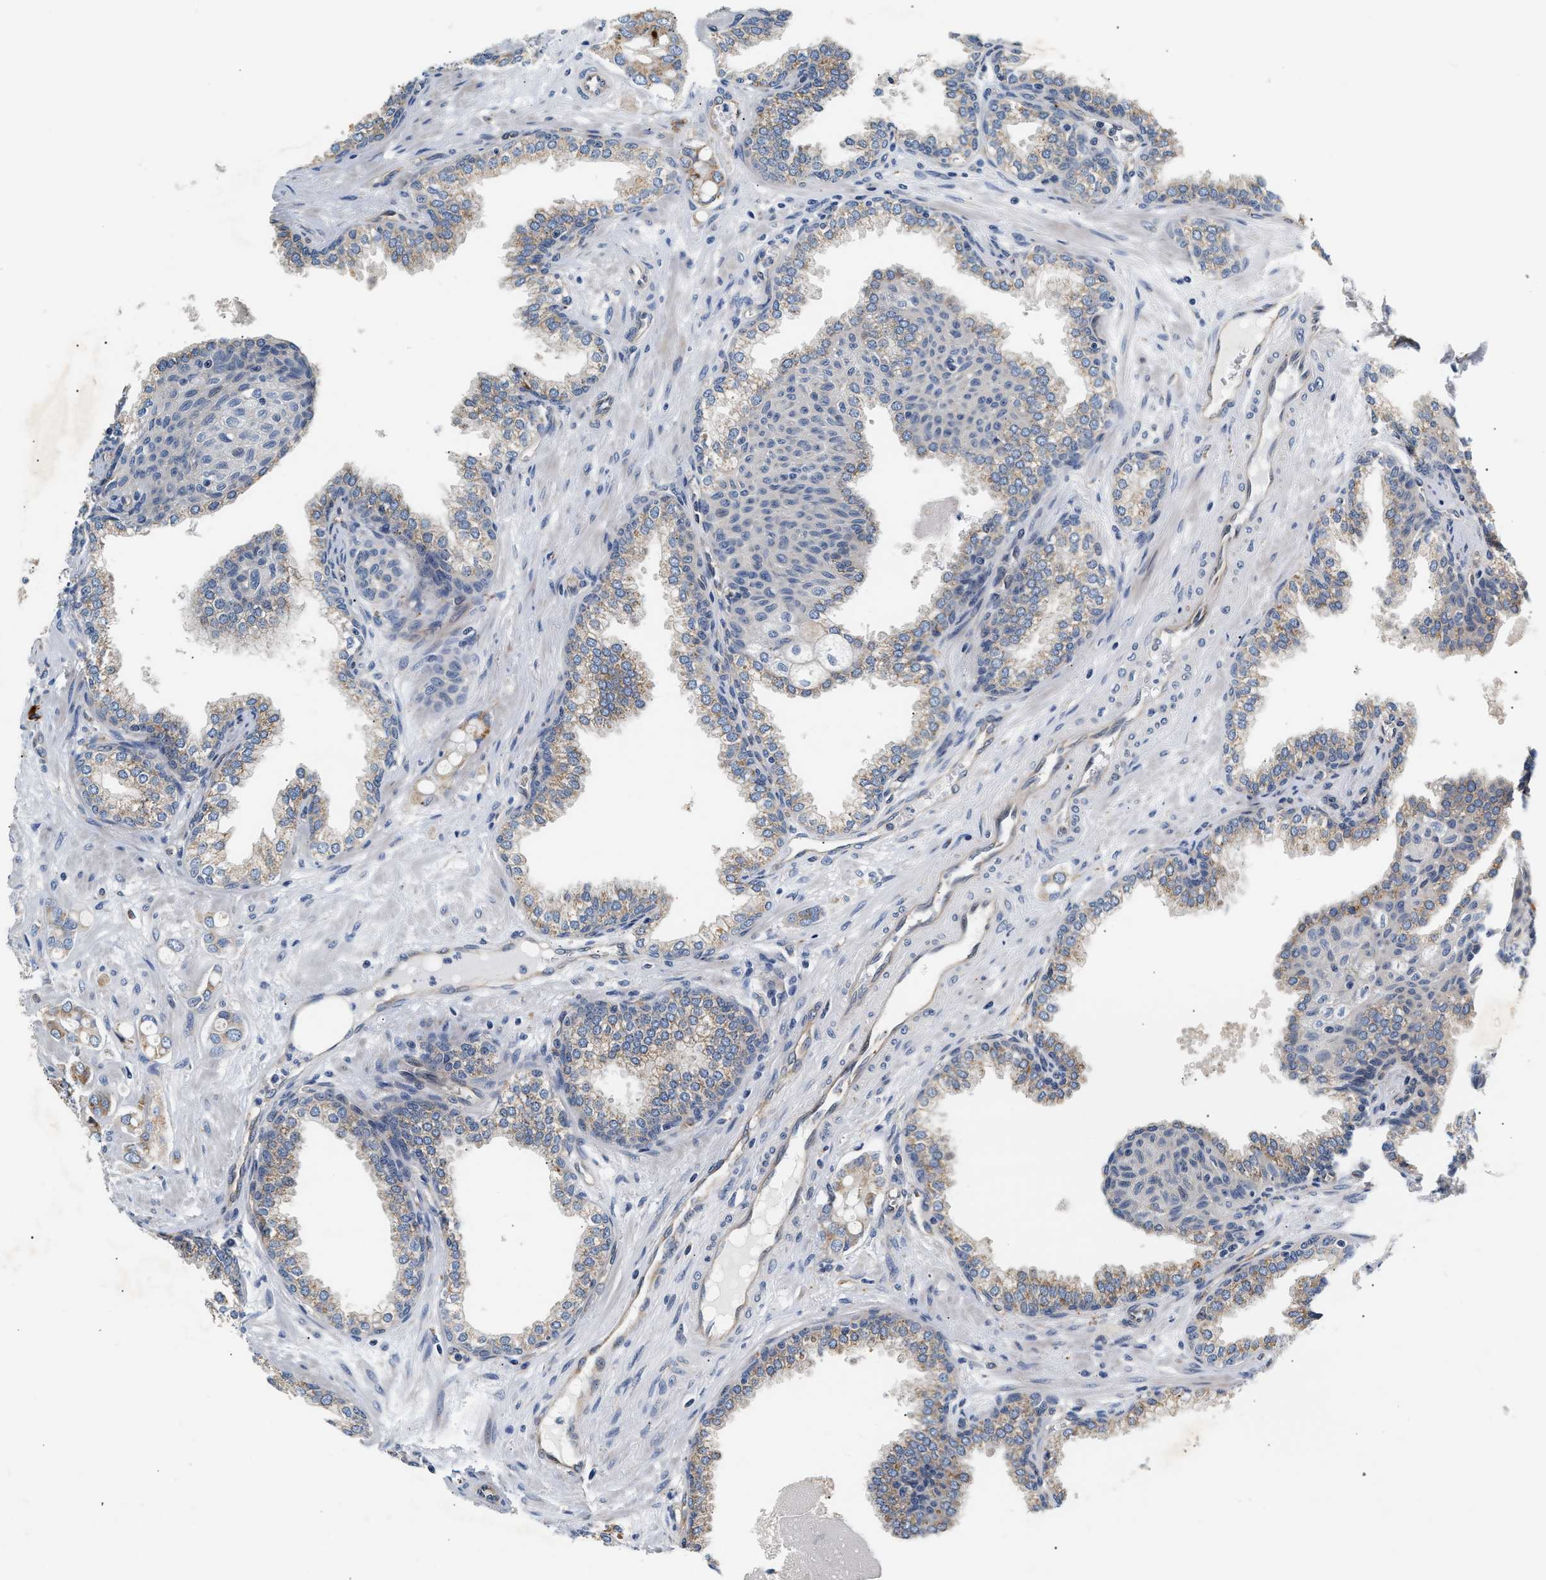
{"staining": {"intensity": "weak", "quantity": "25%-75%", "location": "cytoplasmic/membranous"}, "tissue": "prostate cancer", "cell_type": "Tumor cells", "image_type": "cancer", "snomed": [{"axis": "morphology", "description": "Adenocarcinoma, High grade"}, {"axis": "topography", "description": "Prostate"}], "caption": "Immunohistochemical staining of high-grade adenocarcinoma (prostate) displays weak cytoplasmic/membranous protein expression in about 25%-75% of tumor cells. The staining is performed using DAB (3,3'-diaminobenzidine) brown chromogen to label protein expression. The nuclei are counter-stained blue using hematoxylin.", "gene": "IFT74", "patient": {"sex": "male", "age": 52}}